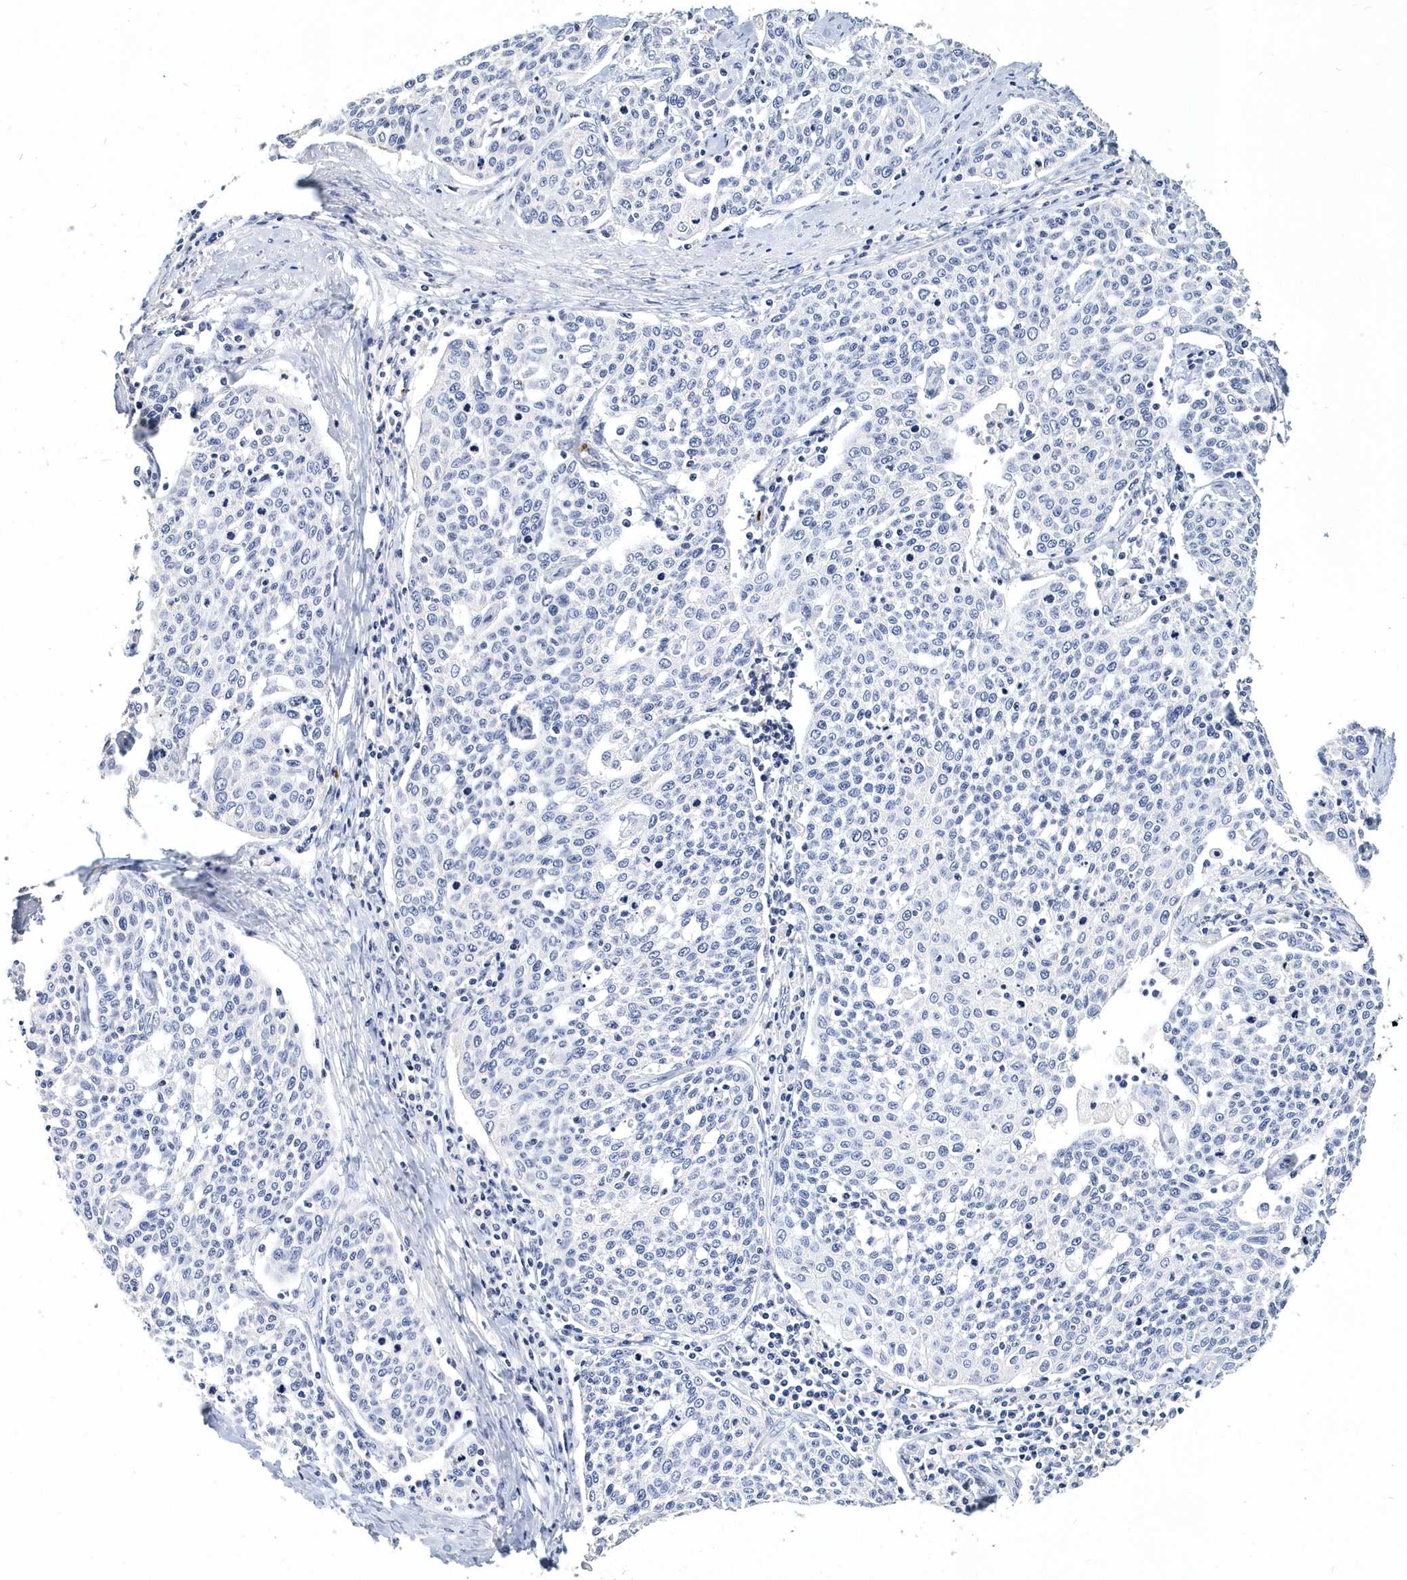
{"staining": {"intensity": "negative", "quantity": "none", "location": "none"}, "tissue": "cervical cancer", "cell_type": "Tumor cells", "image_type": "cancer", "snomed": [{"axis": "morphology", "description": "Squamous cell carcinoma, NOS"}, {"axis": "topography", "description": "Cervix"}], "caption": "The immunohistochemistry photomicrograph has no significant expression in tumor cells of cervical cancer tissue. Nuclei are stained in blue.", "gene": "ITGA2B", "patient": {"sex": "female", "age": 34}}